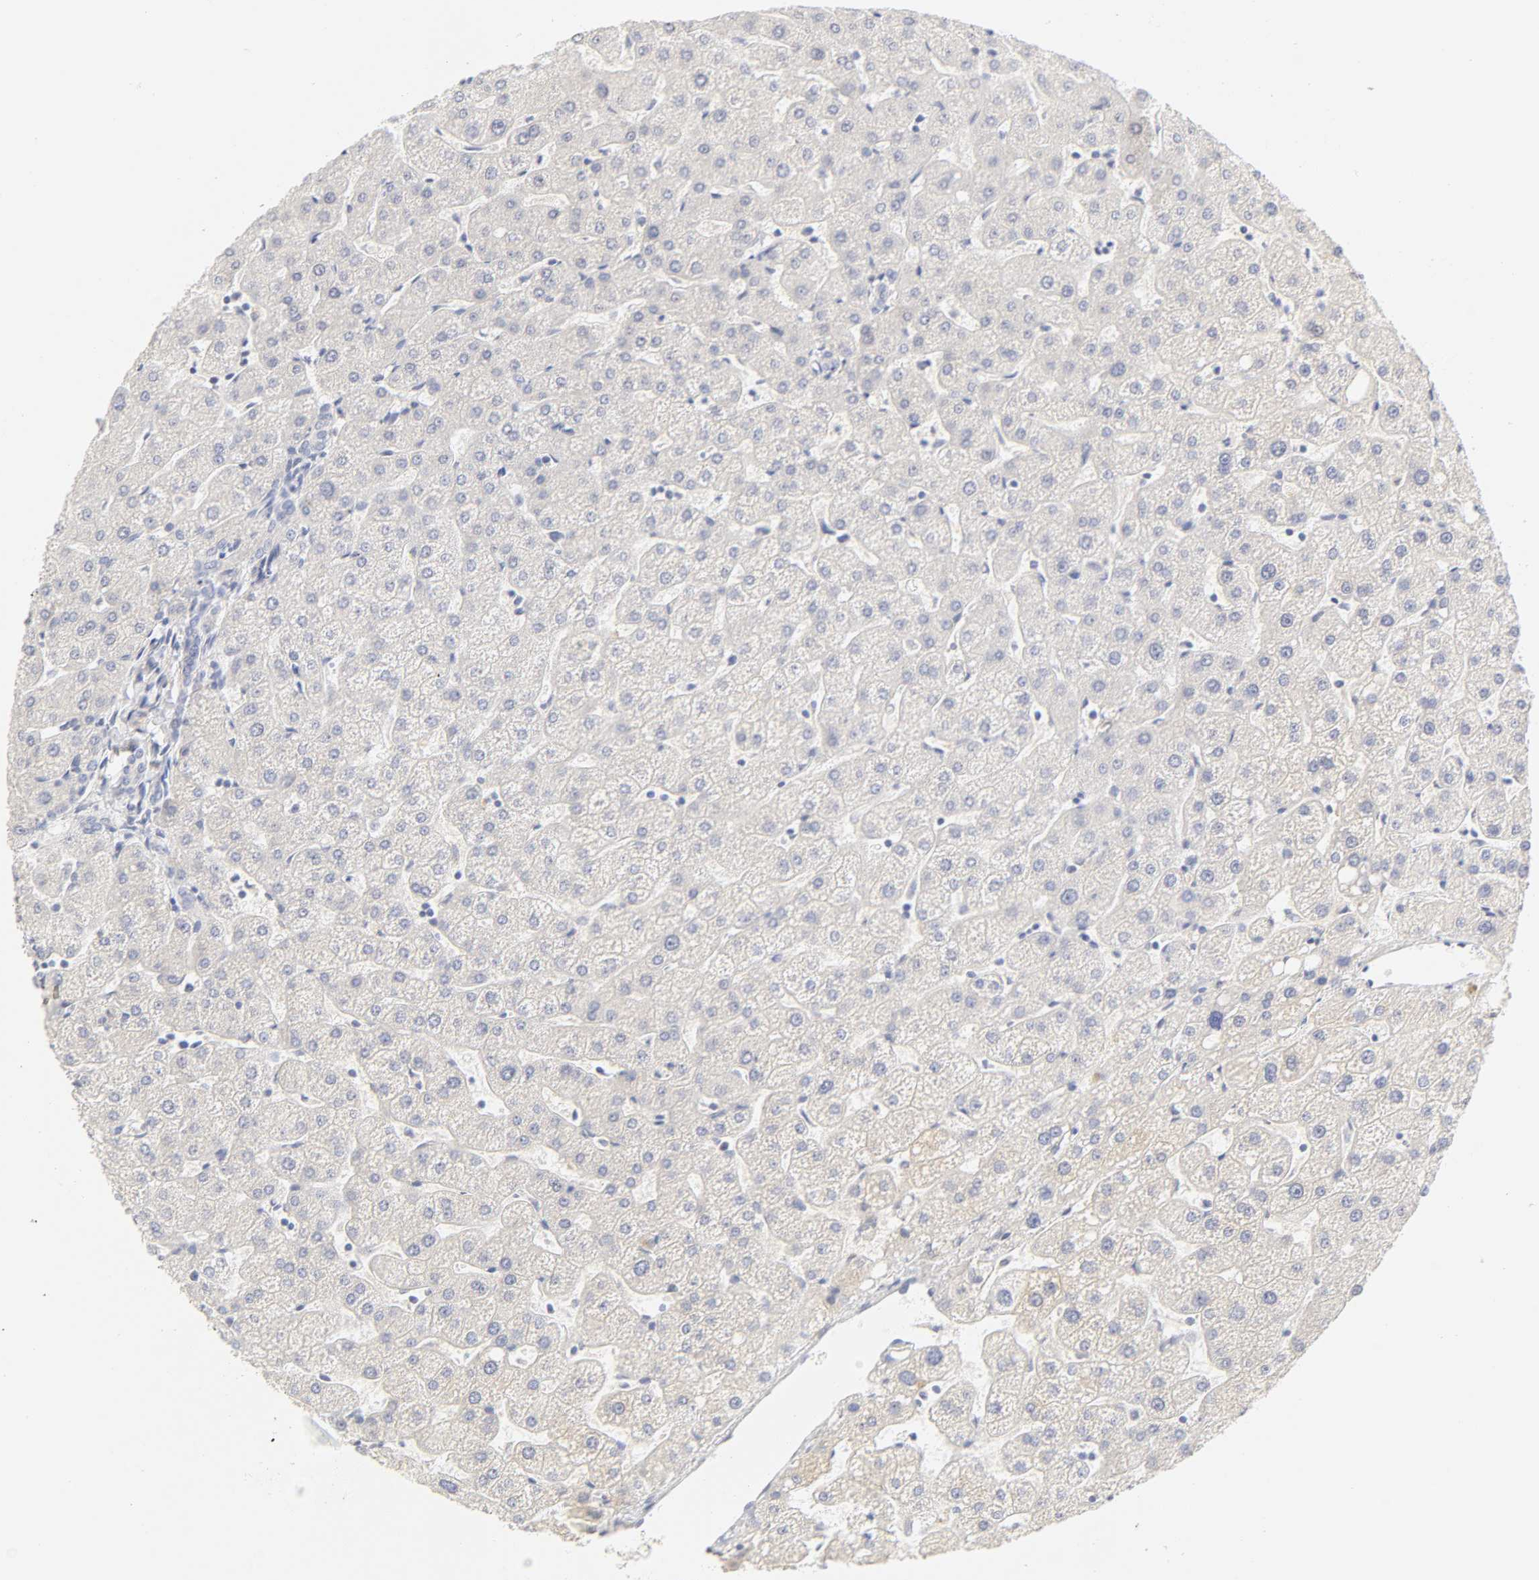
{"staining": {"intensity": "negative", "quantity": "none", "location": "none"}, "tissue": "liver", "cell_type": "Cholangiocytes", "image_type": "normal", "snomed": [{"axis": "morphology", "description": "Normal tissue, NOS"}, {"axis": "topography", "description": "Liver"}], "caption": "A photomicrograph of liver stained for a protein demonstrates no brown staining in cholangiocytes.", "gene": "CYP4B1", "patient": {"sex": "male", "age": 67}}